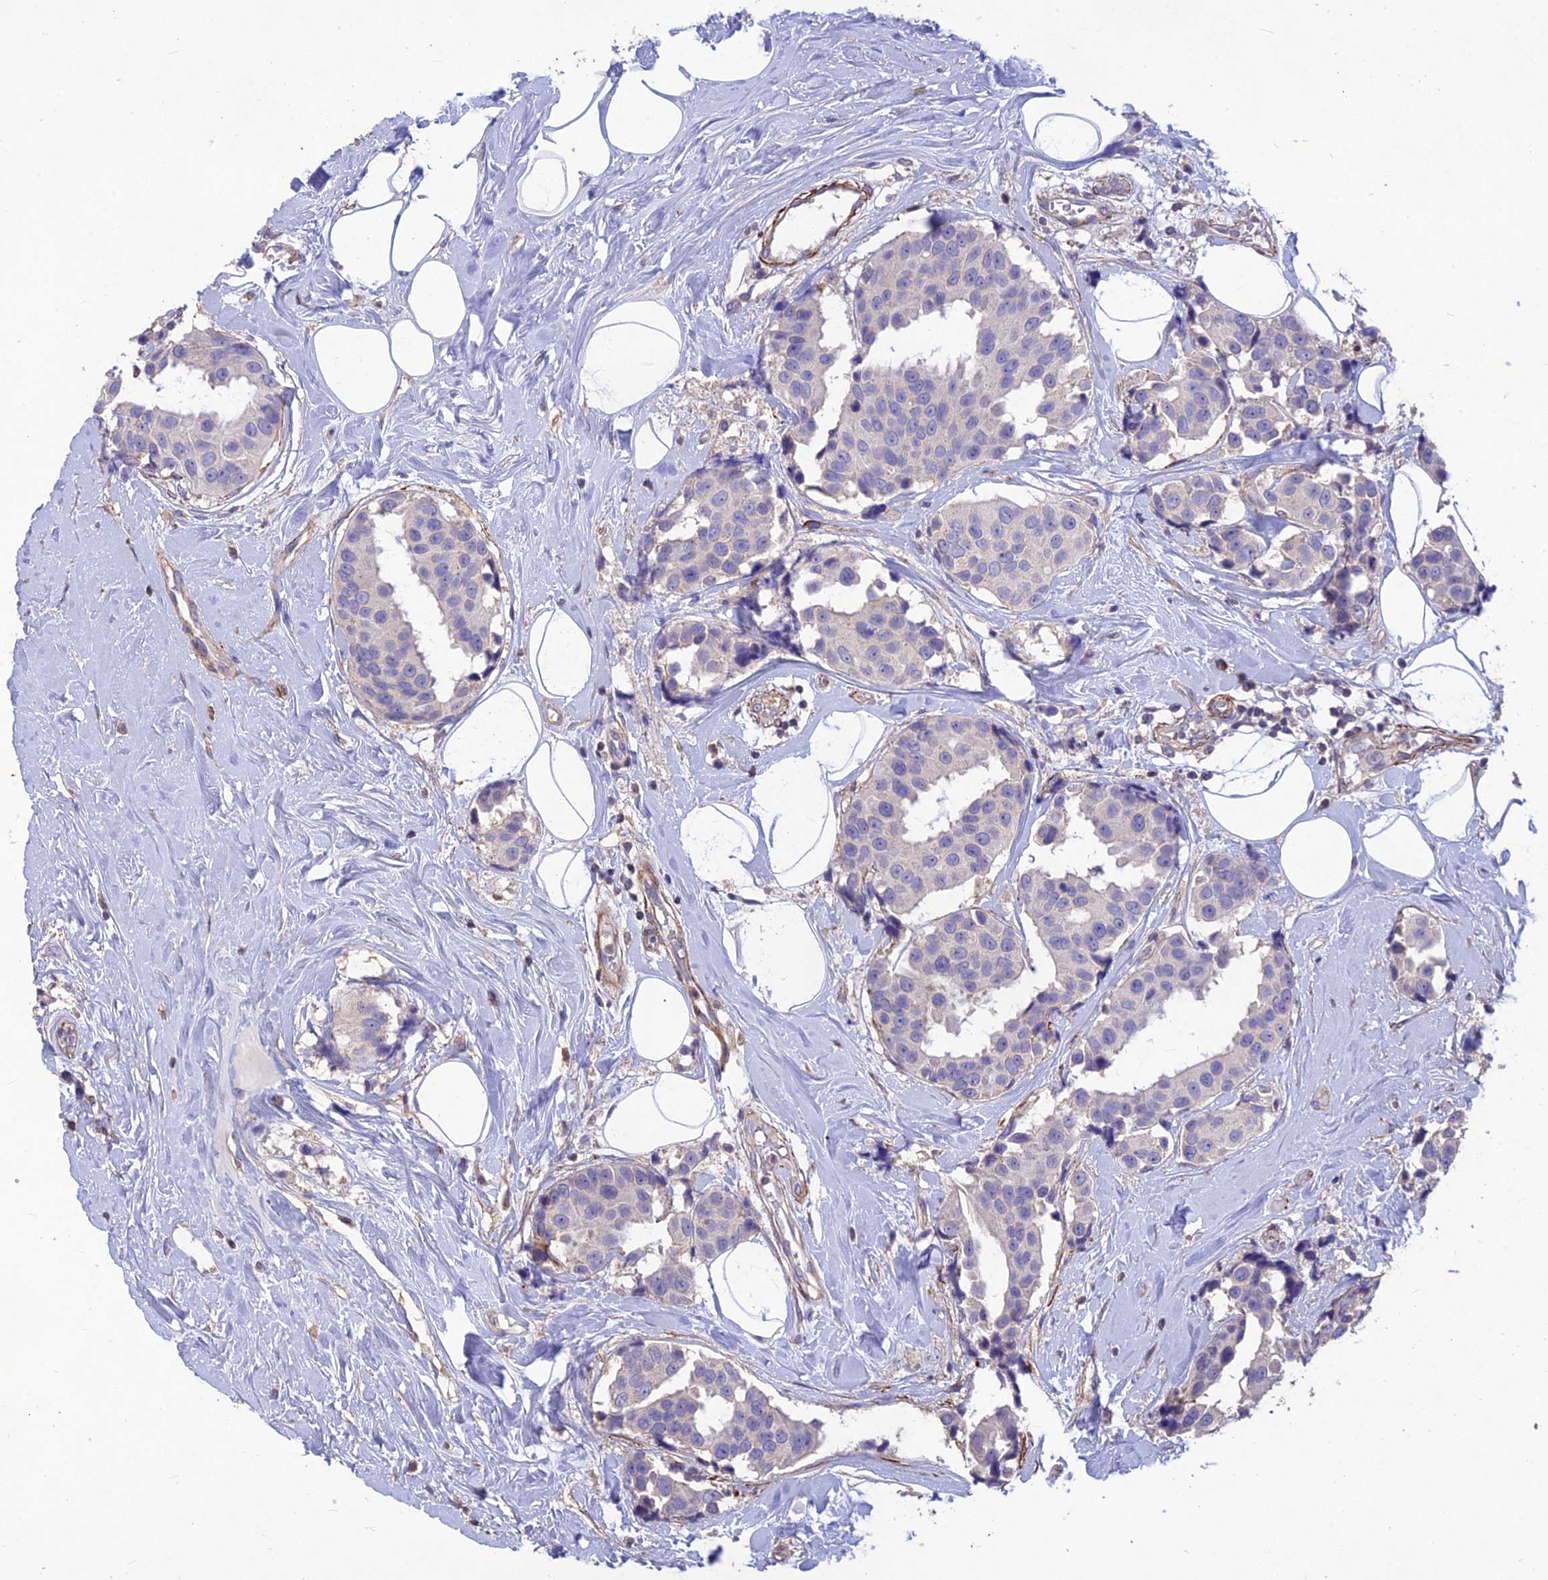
{"staining": {"intensity": "negative", "quantity": "none", "location": "none"}, "tissue": "breast cancer", "cell_type": "Tumor cells", "image_type": "cancer", "snomed": [{"axis": "morphology", "description": "Normal tissue, NOS"}, {"axis": "morphology", "description": "Duct carcinoma"}, {"axis": "topography", "description": "Breast"}], "caption": "This is an immunohistochemistry (IHC) image of breast cancer (intraductal carcinoma). There is no staining in tumor cells.", "gene": "CLUH", "patient": {"sex": "female", "age": 39}}